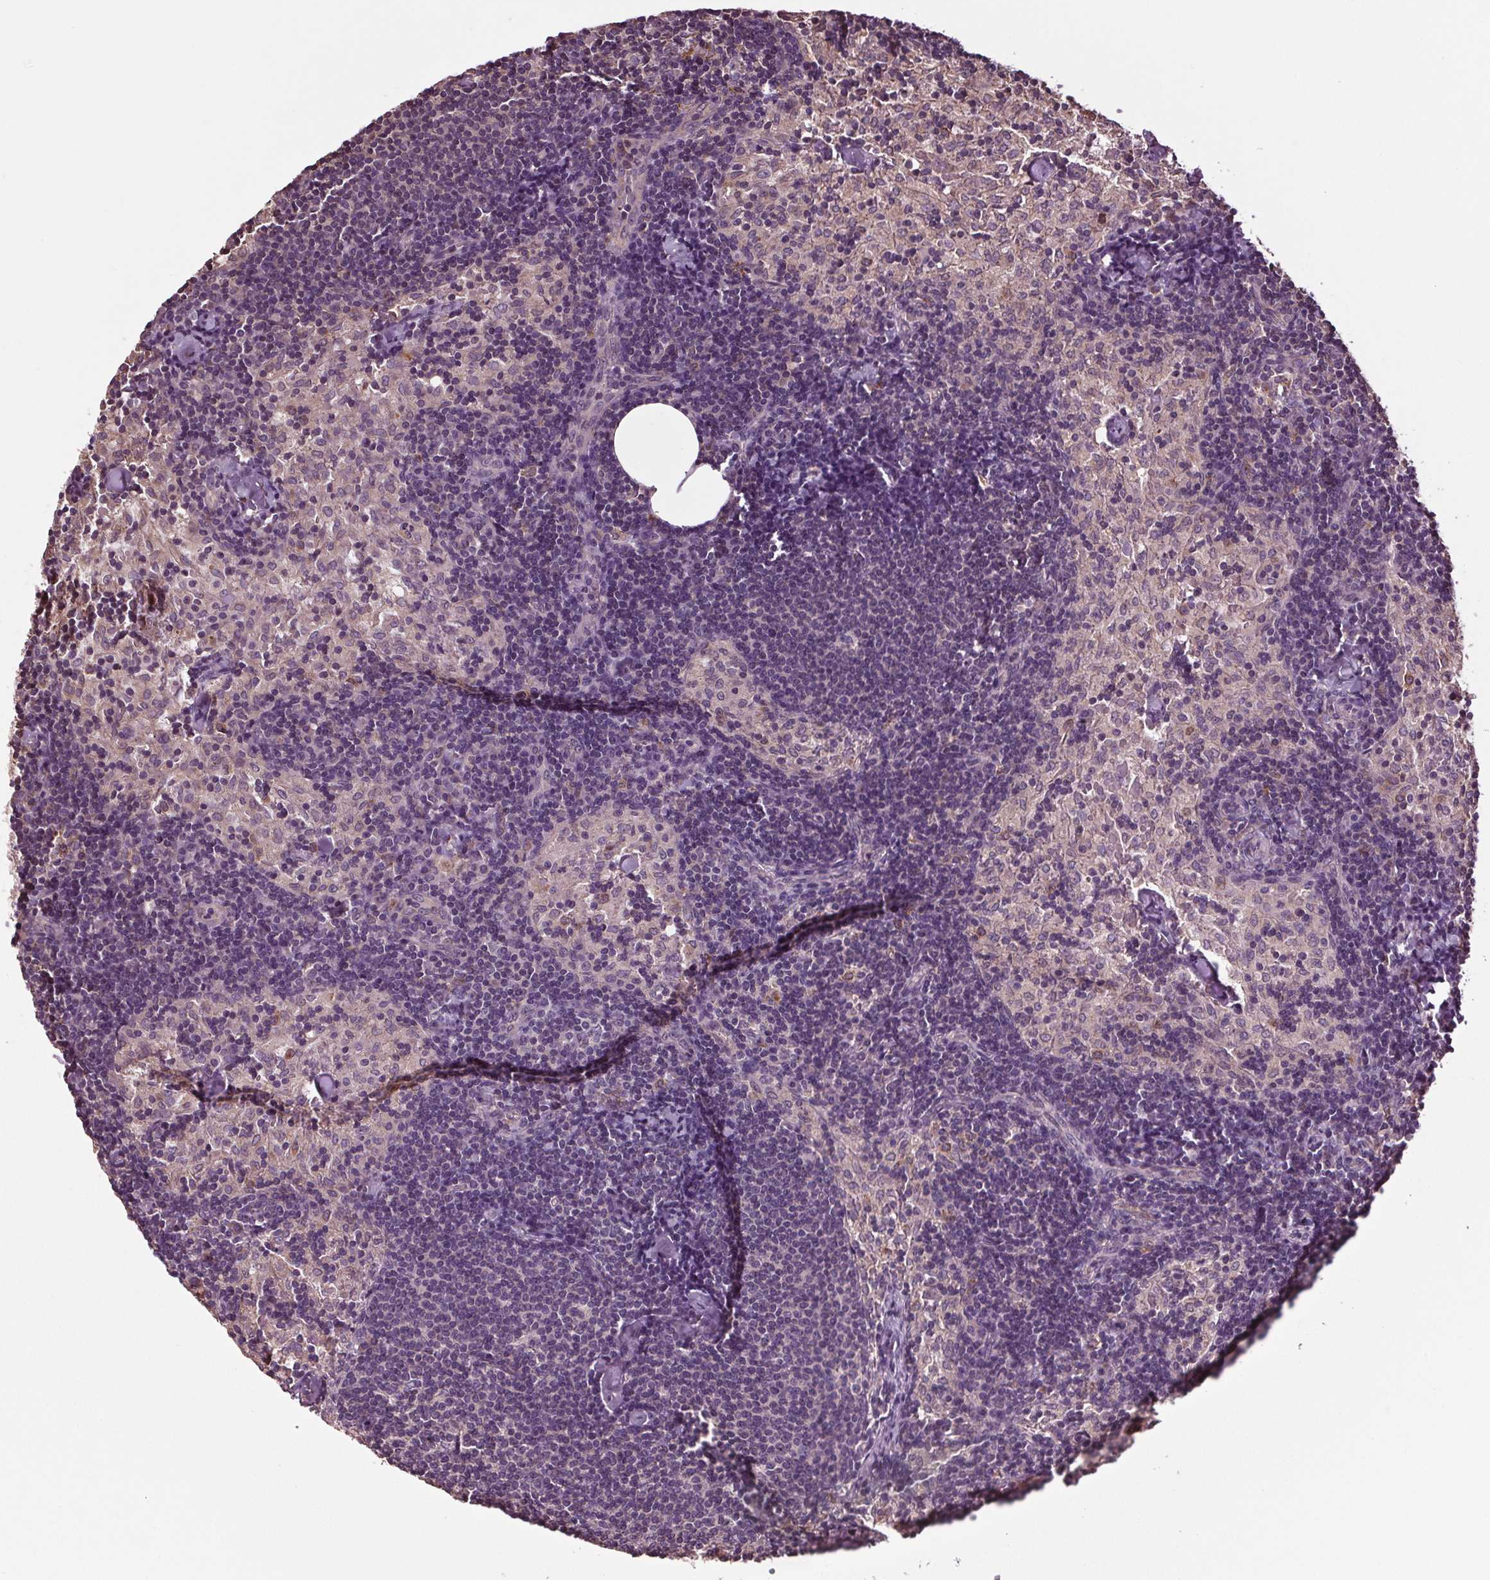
{"staining": {"intensity": "negative", "quantity": "none", "location": "none"}, "tissue": "lymph node", "cell_type": "Germinal center cells", "image_type": "normal", "snomed": [{"axis": "morphology", "description": "Normal tissue, NOS"}, {"axis": "topography", "description": "Lymph node"}], "caption": "Histopathology image shows no protein expression in germinal center cells of normal lymph node.", "gene": "RNPEP", "patient": {"sex": "female", "age": 69}}